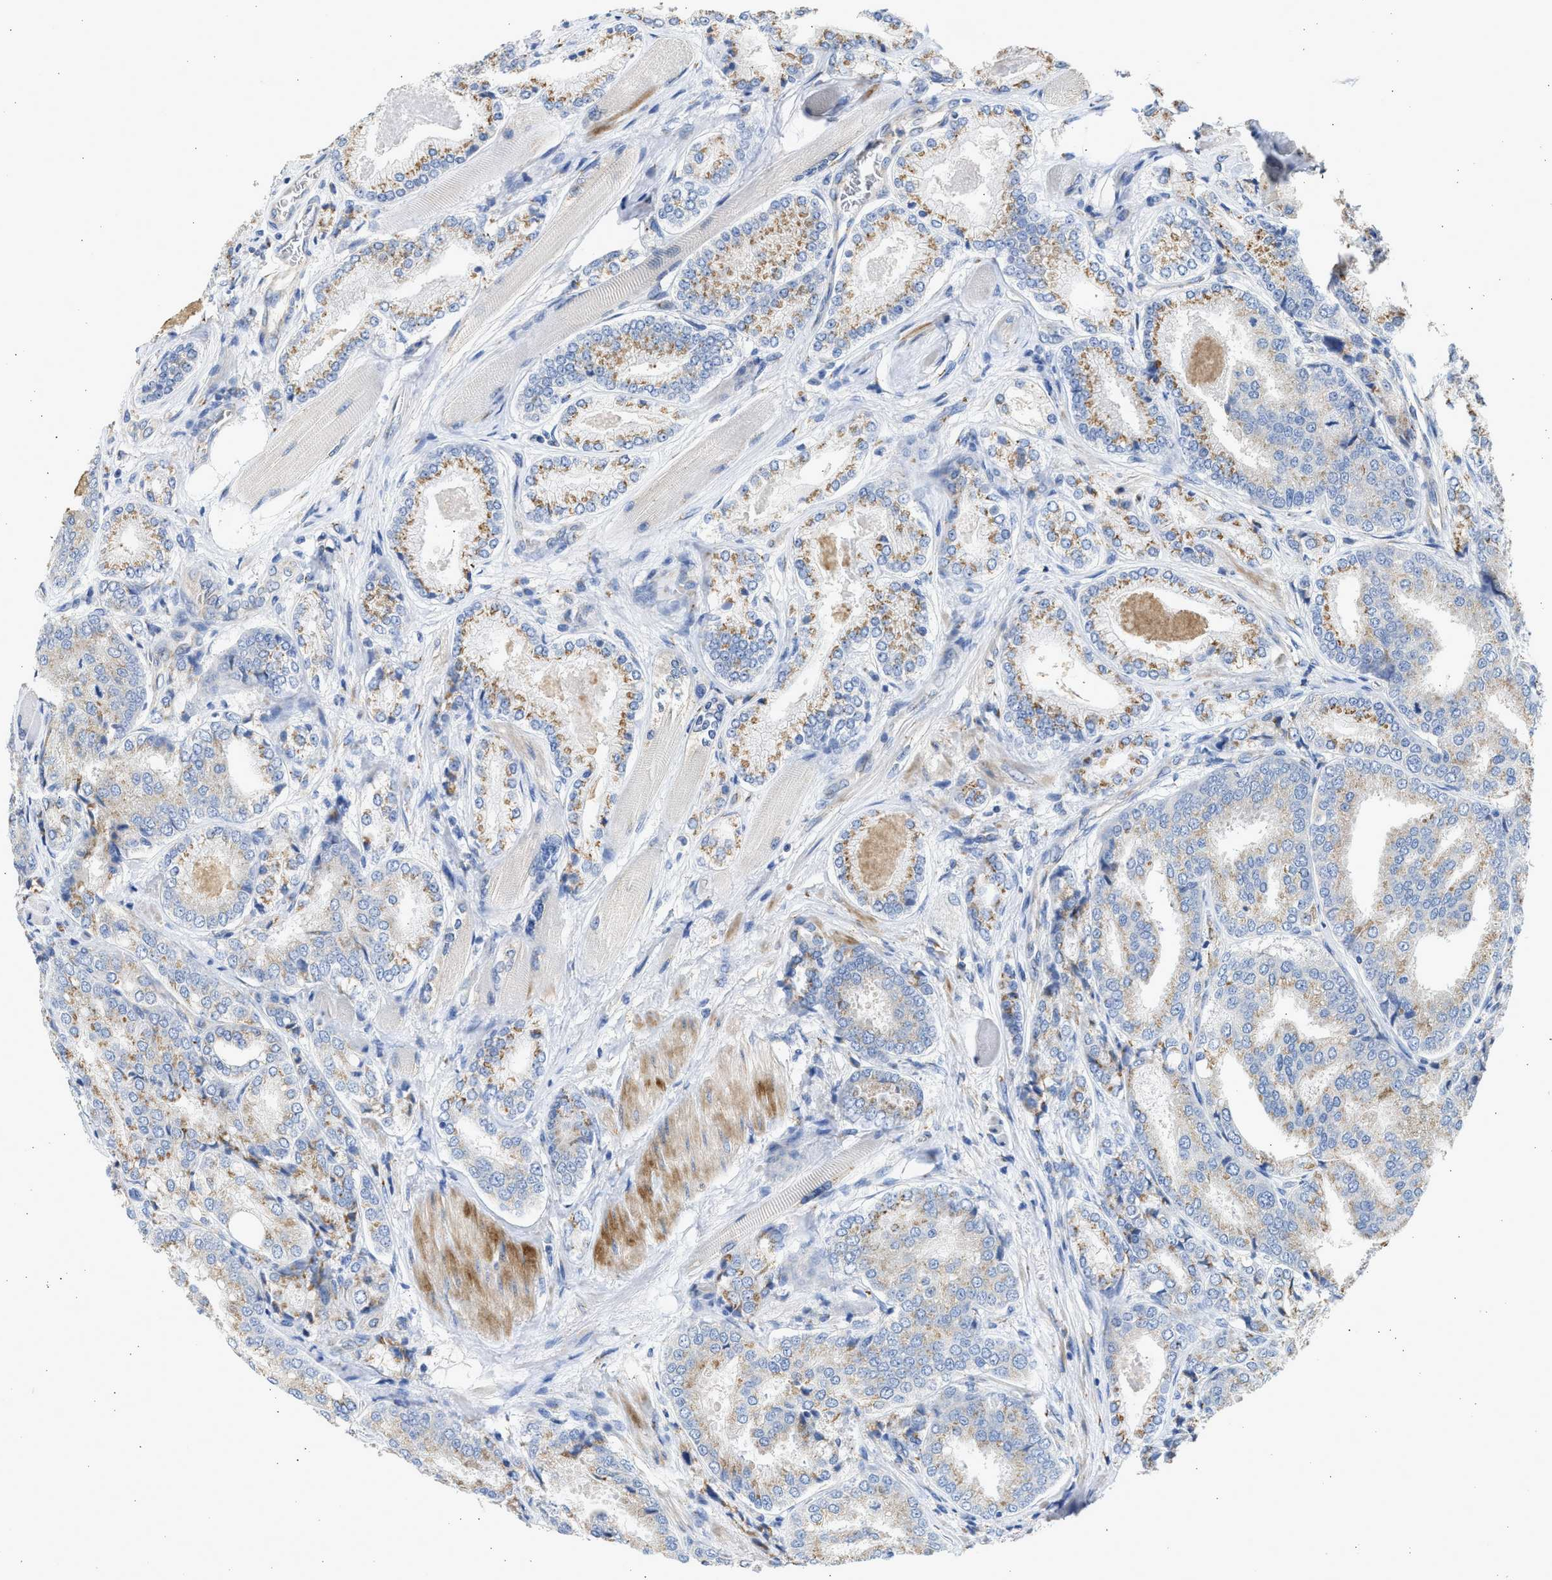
{"staining": {"intensity": "moderate", "quantity": "25%-75%", "location": "cytoplasmic/membranous"}, "tissue": "prostate cancer", "cell_type": "Tumor cells", "image_type": "cancer", "snomed": [{"axis": "morphology", "description": "Adenocarcinoma, High grade"}, {"axis": "topography", "description": "Prostate"}], "caption": "A brown stain highlights moderate cytoplasmic/membranous positivity of a protein in human prostate cancer tumor cells.", "gene": "IPO8", "patient": {"sex": "male", "age": 50}}